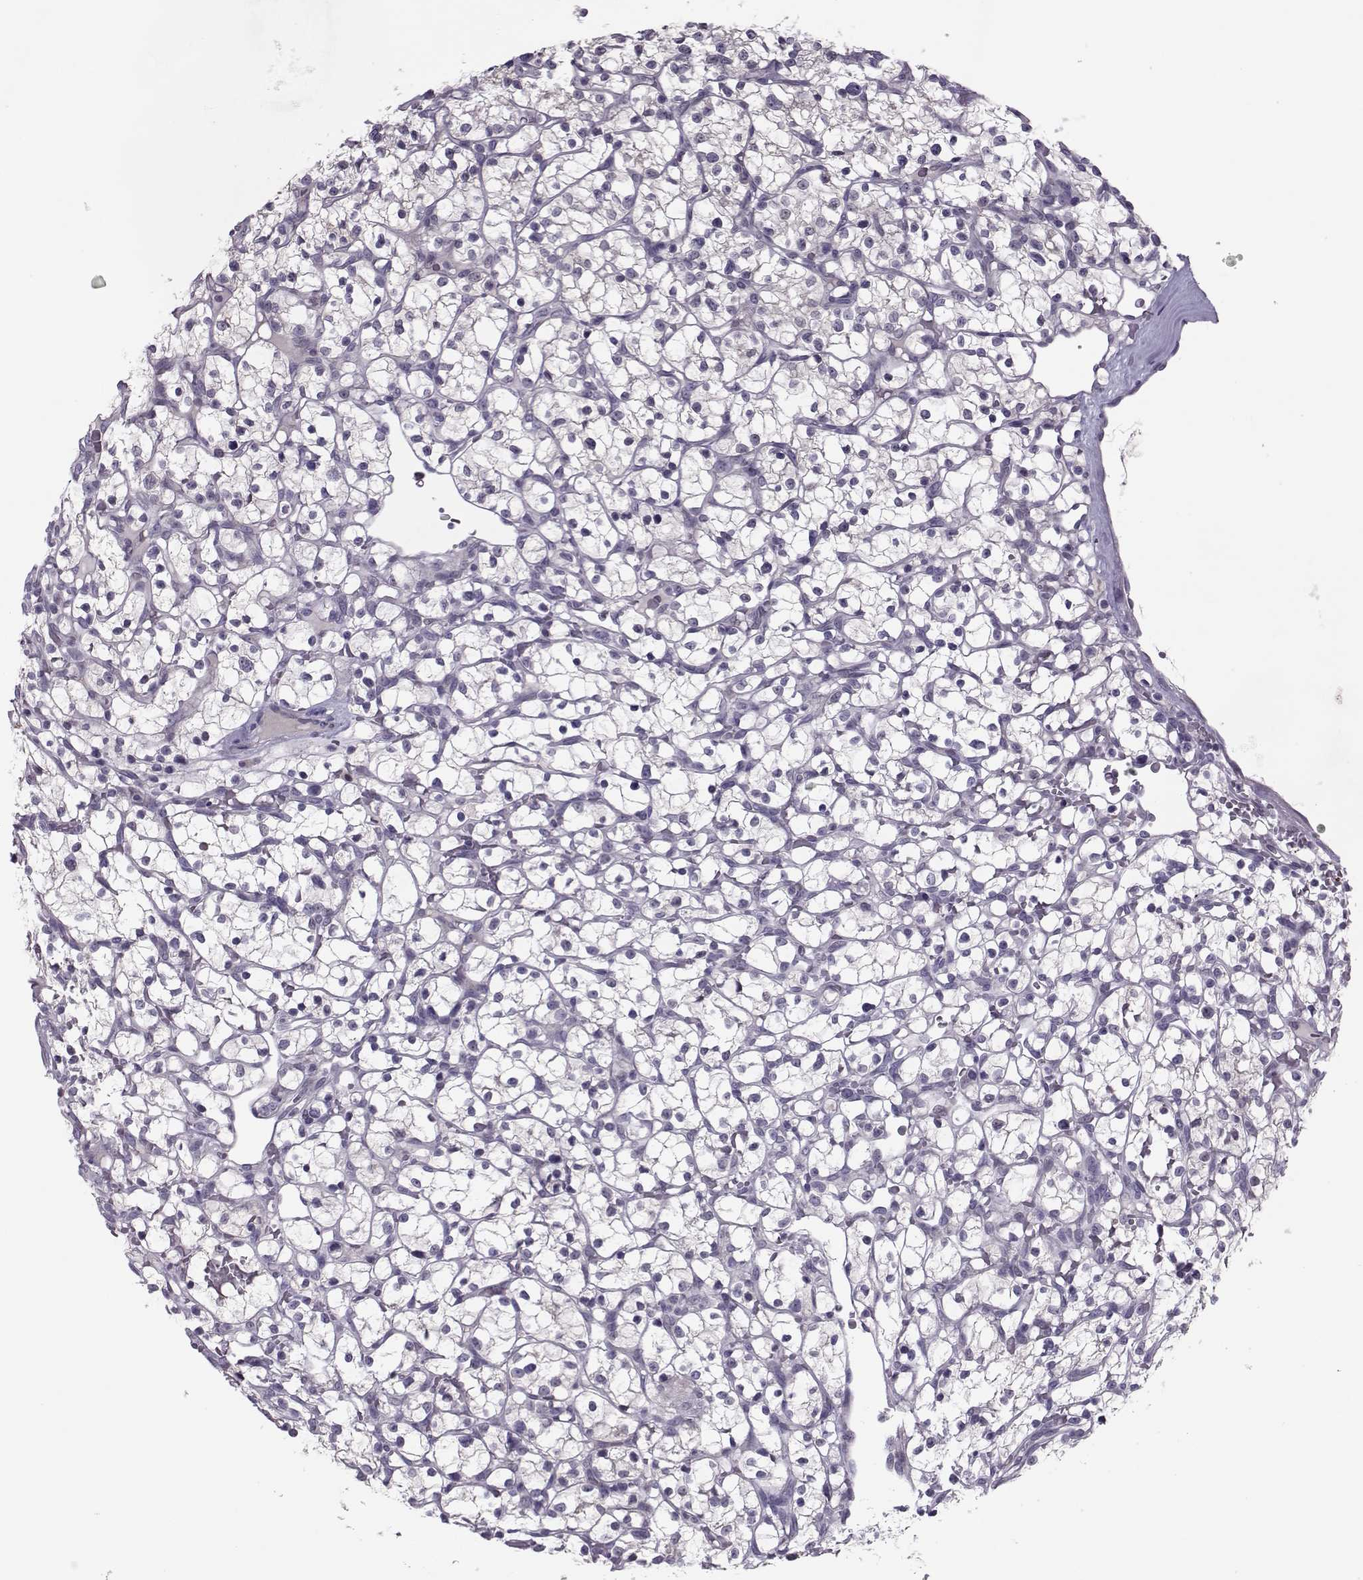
{"staining": {"intensity": "negative", "quantity": "none", "location": "none"}, "tissue": "renal cancer", "cell_type": "Tumor cells", "image_type": "cancer", "snomed": [{"axis": "morphology", "description": "Adenocarcinoma, NOS"}, {"axis": "topography", "description": "Kidney"}], "caption": "Renal cancer (adenocarcinoma) was stained to show a protein in brown. There is no significant staining in tumor cells.", "gene": "ASRGL1", "patient": {"sex": "female", "age": 64}}